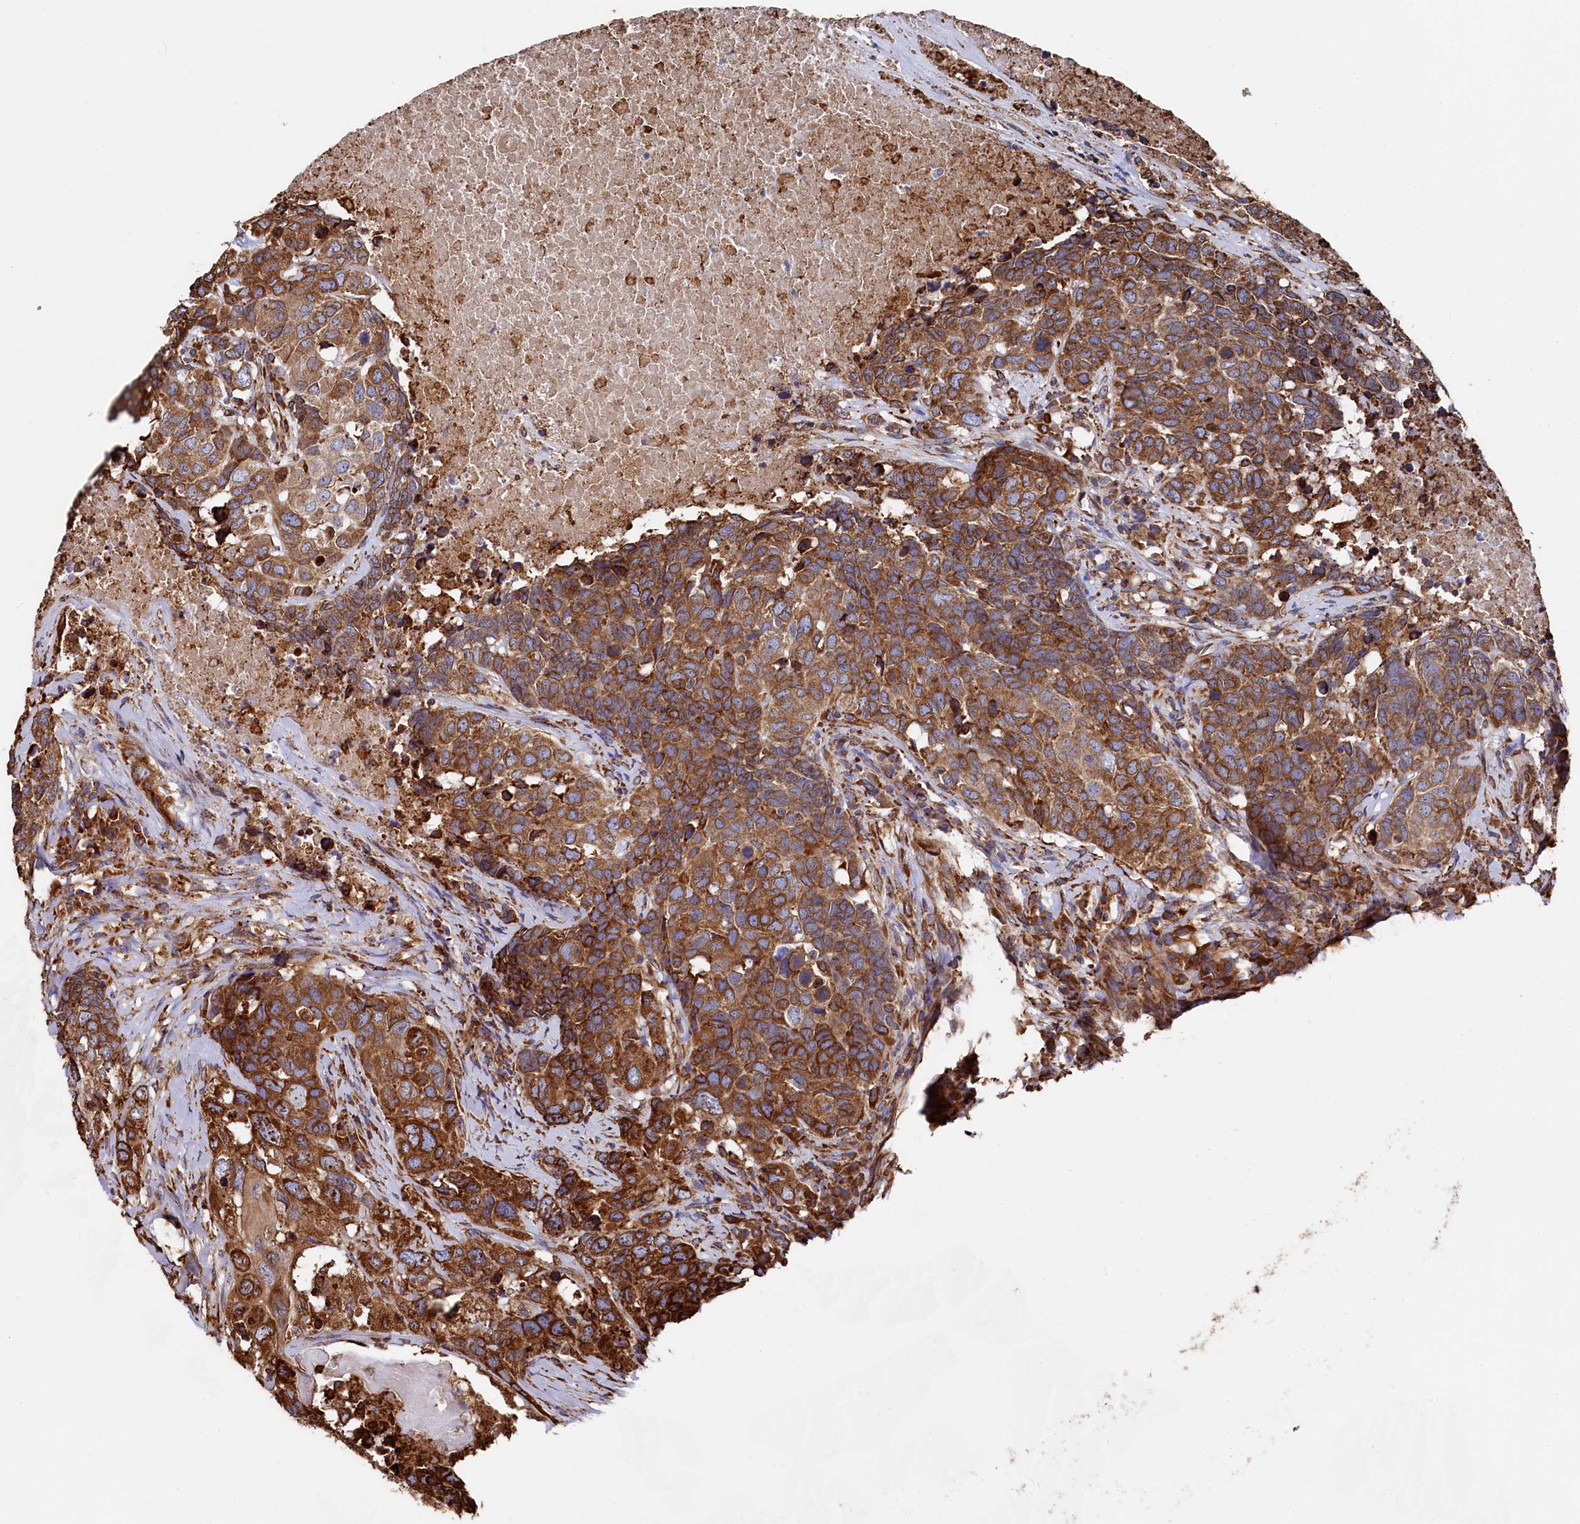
{"staining": {"intensity": "strong", "quantity": ">75%", "location": "cytoplasmic/membranous"}, "tissue": "head and neck cancer", "cell_type": "Tumor cells", "image_type": "cancer", "snomed": [{"axis": "morphology", "description": "Squamous cell carcinoma, NOS"}, {"axis": "topography", "description": "Head-Neck"}], "caption": "Immunohistochemical staining of human squamous cell carcinoma (head and neck) exhibits high levels of strong cytoplasmic/membranous positivity in about >75% of tumor cells.", "gene": "NEURL1B", "patient": {"sex": "male", "age": 66}}